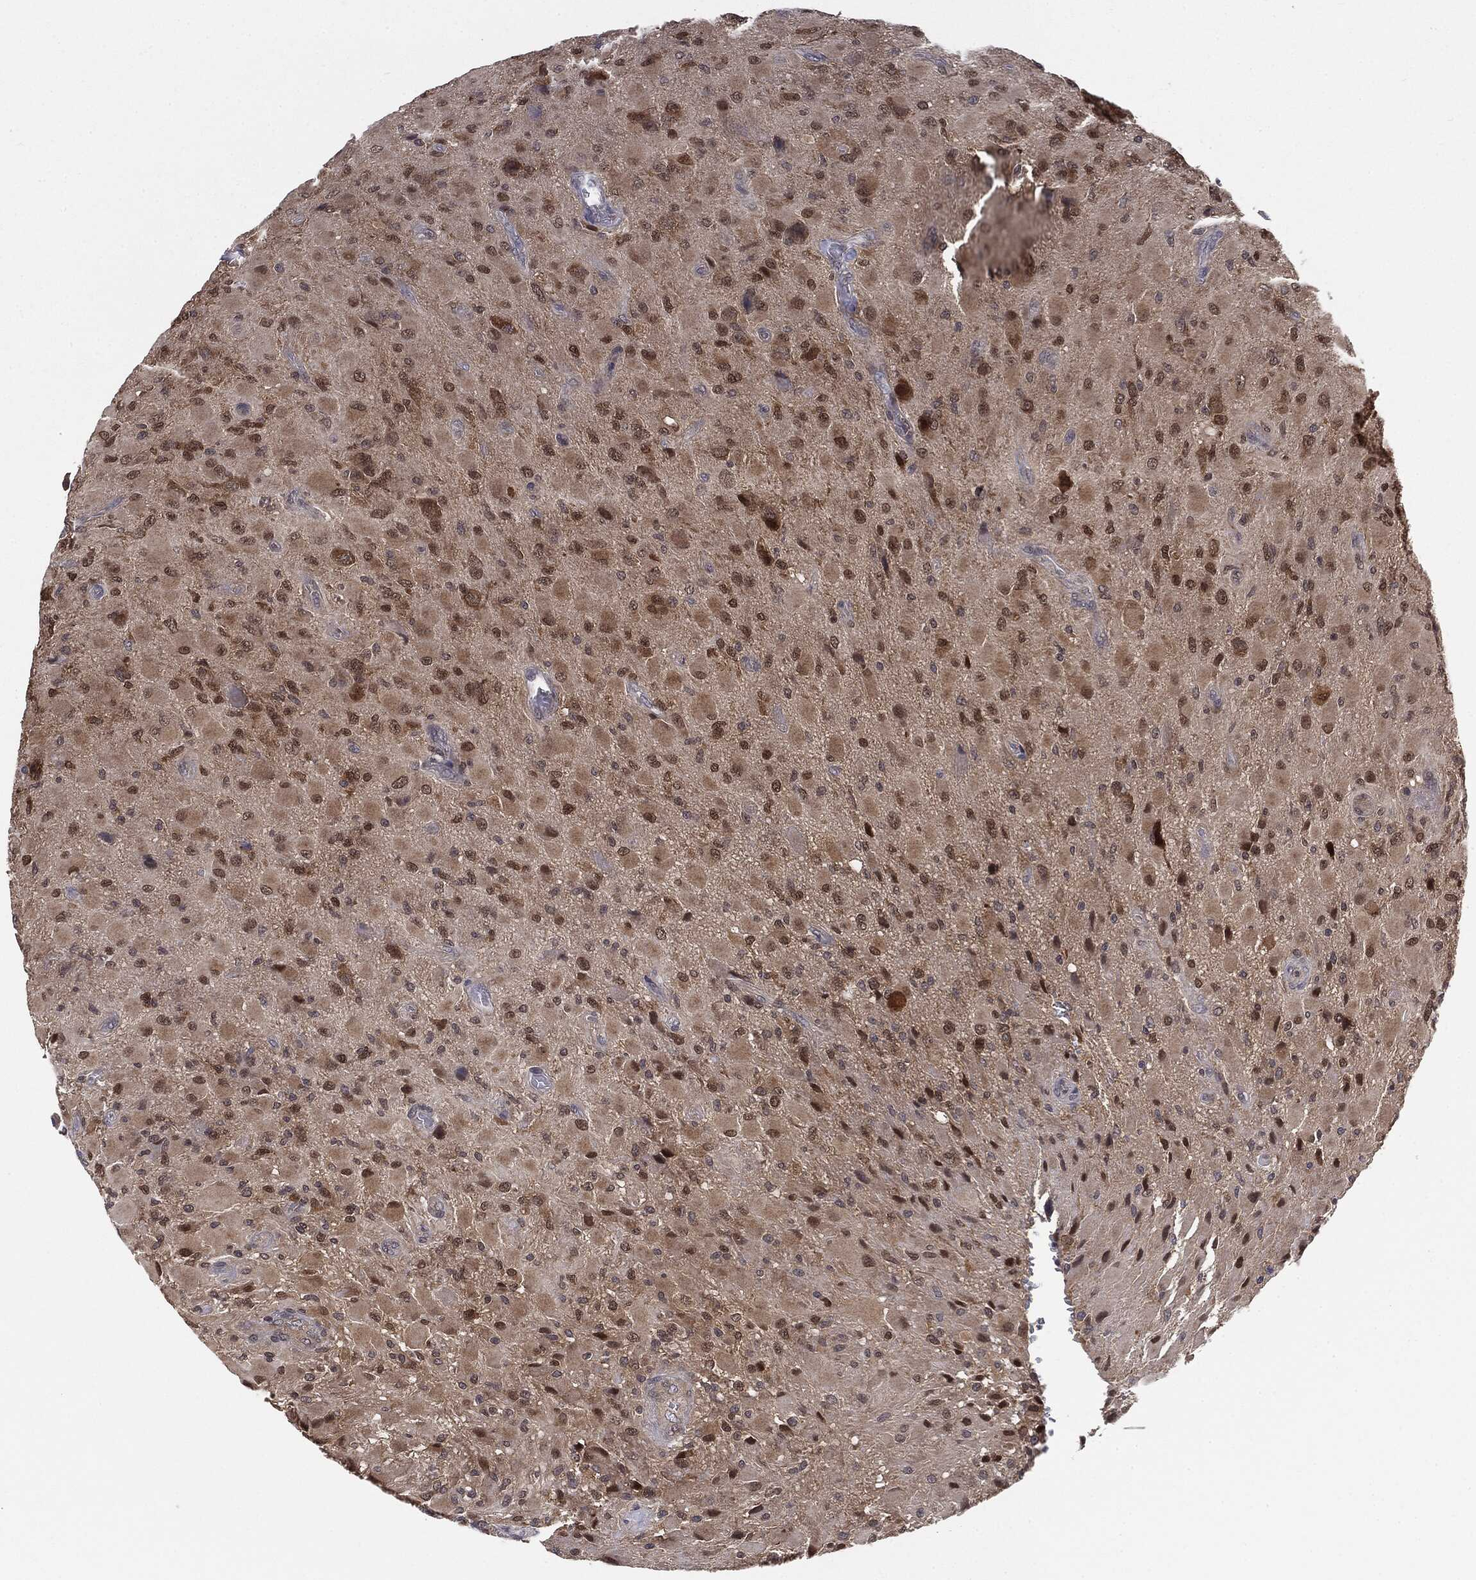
{"staining": {"intensity": "moderate", "quantity": ">75%", "location": "cytoplasmic/membranous,nuclear"}, "tissue": "glioma", "cell_type": "Tumor cells", "image_type": "cancer", "snomed": [{"axis": "morphology", "description": "Glioma, malignant, High grade"}, {"axis": "topography", "description": "Cerebral cortex"}], "caption": "Moderate cytoplasmic/membranous and nuclear protein positivity is appreciated in about >75% of tumor cells in glioma.", "gene": "KRT7", "patient": {"sex": "male", "age": 35}}